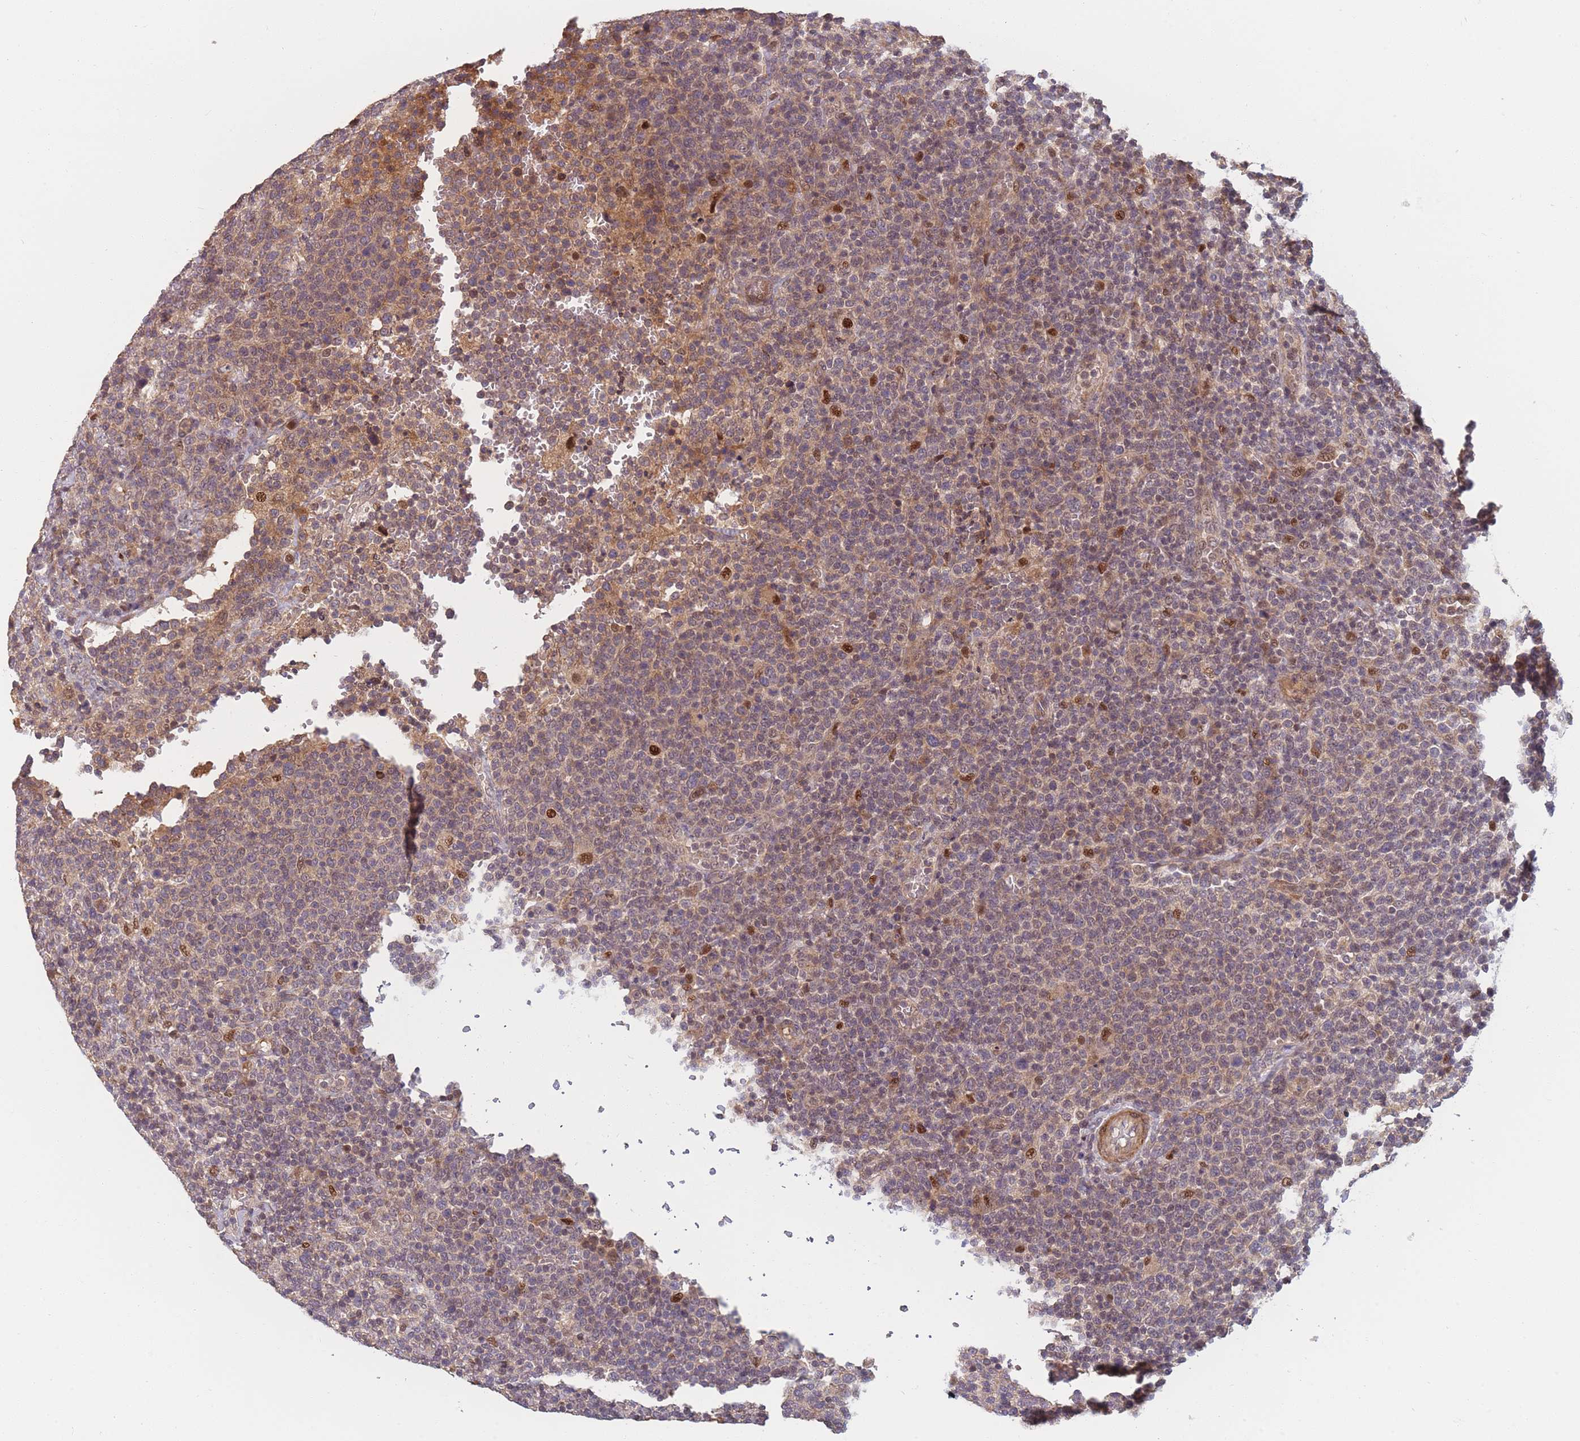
{"staining": {"intensity": "weak", "quantity": "25%-75%", "location": "cytoplasmic/membranous"}, "tissue": "lymphoma", "cell_type": "Tumor cells", "image_type": "cancer", "snomed": [{"axis": "morphology", "description": "Malignant lymphoma, non-Hodgkin's type, High grade"}, {"axis": "topography", "description": "Lymph node"}], "caption": "A micrograph of human malignant lymphoma, non-Hodgkin's type (high-grade) stained for a protein displays weak cytoplasmic/membranous brown staining in tumor cells.", "gene": "FAM153A", "patient": {"sex": "male", "age": 61}}